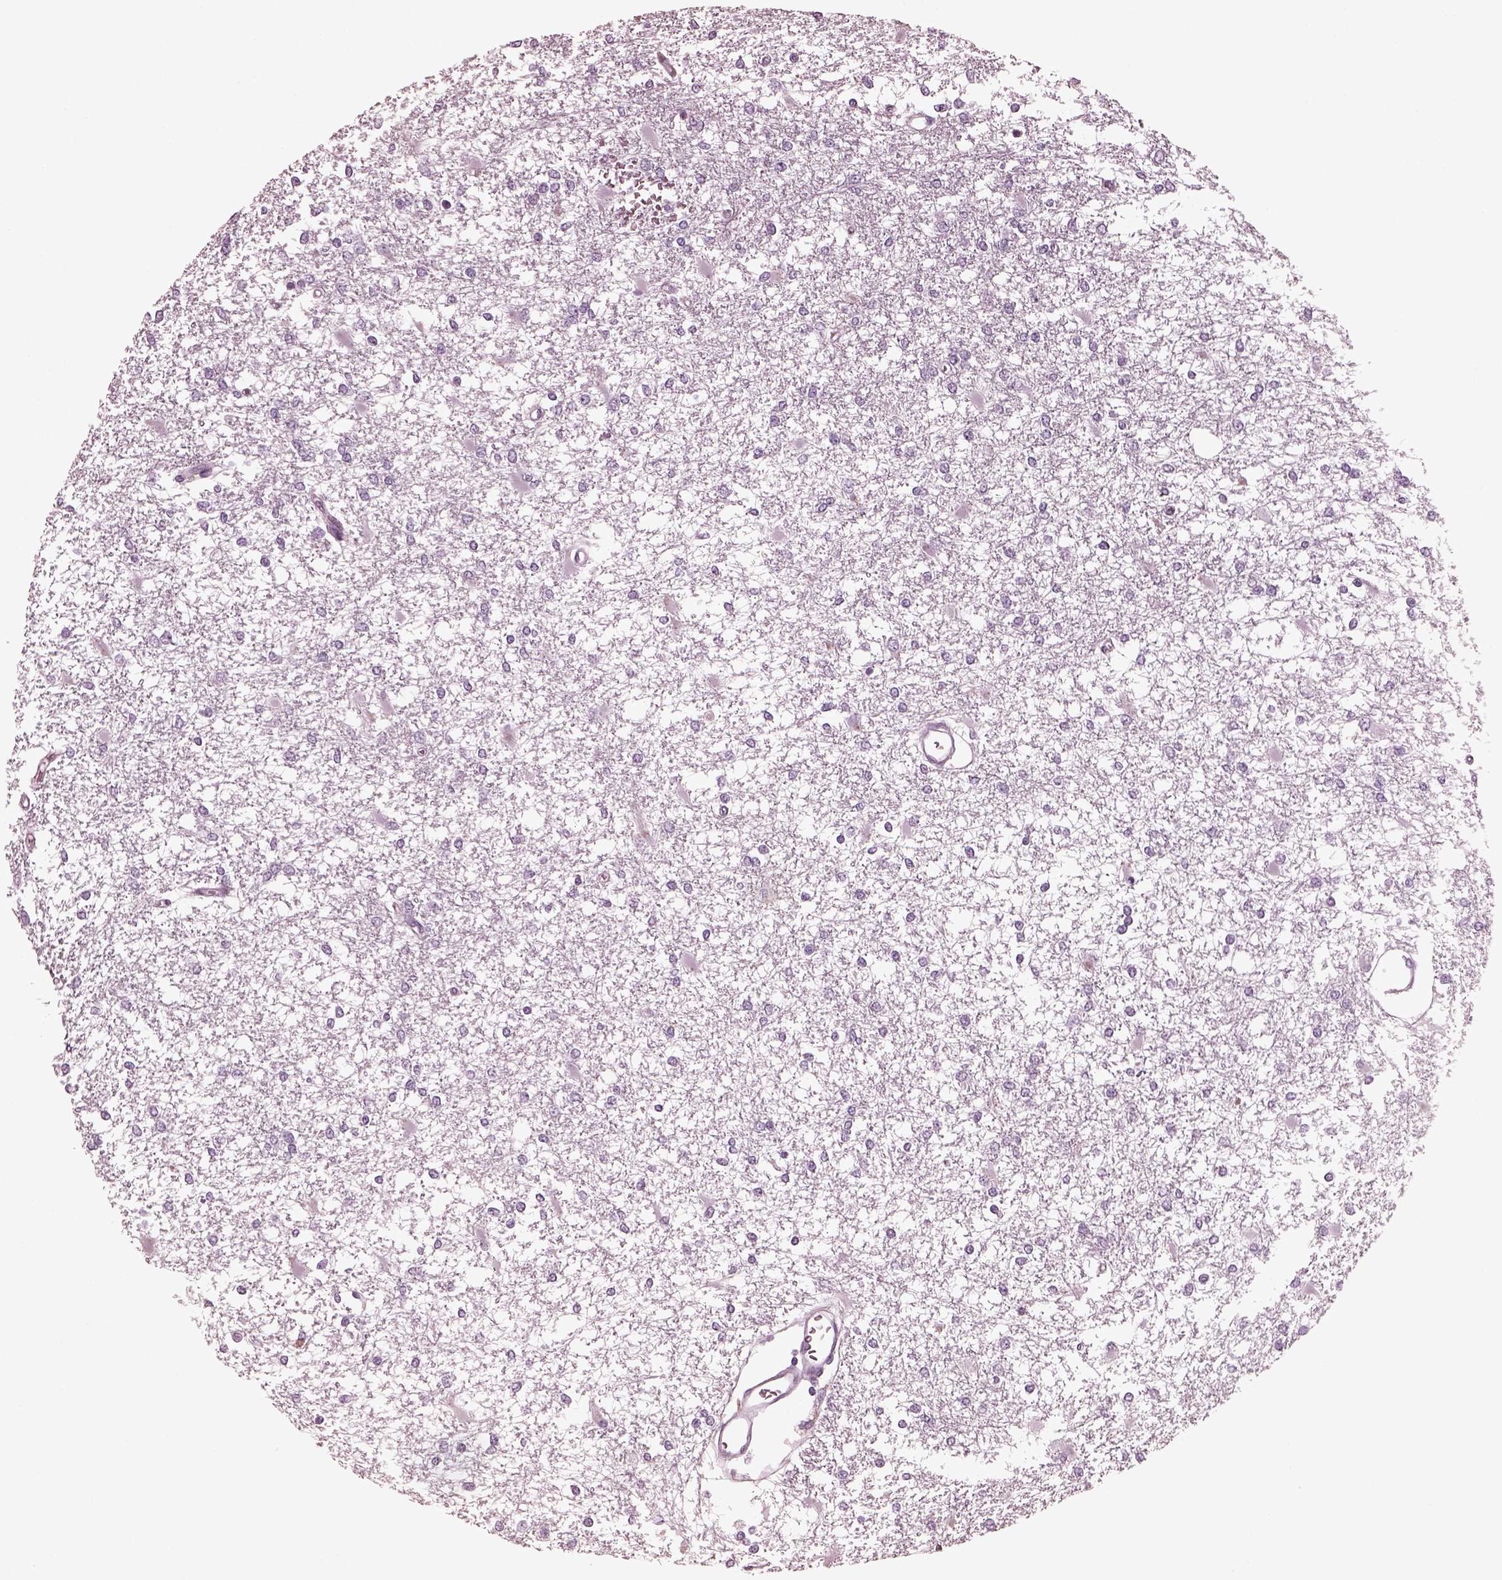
{"staining": {"intensity": "negative", "quantity": "none", "location": "none"}, "tissue": "glioma", "cell_type": "Tumor cells", "image_type": "cancer", "snomed": [{"axis": "morphology", "description": "Glioma, malignant, High grade"}, {"axis": "topography", "description": "Cerebral cortex"}], "caption": "The histopathology image shows no significant staining in tumor cells of malignant glioma (high-grade).", "gene": "CGA", "patient": {"sex": "male", "age": 79}}